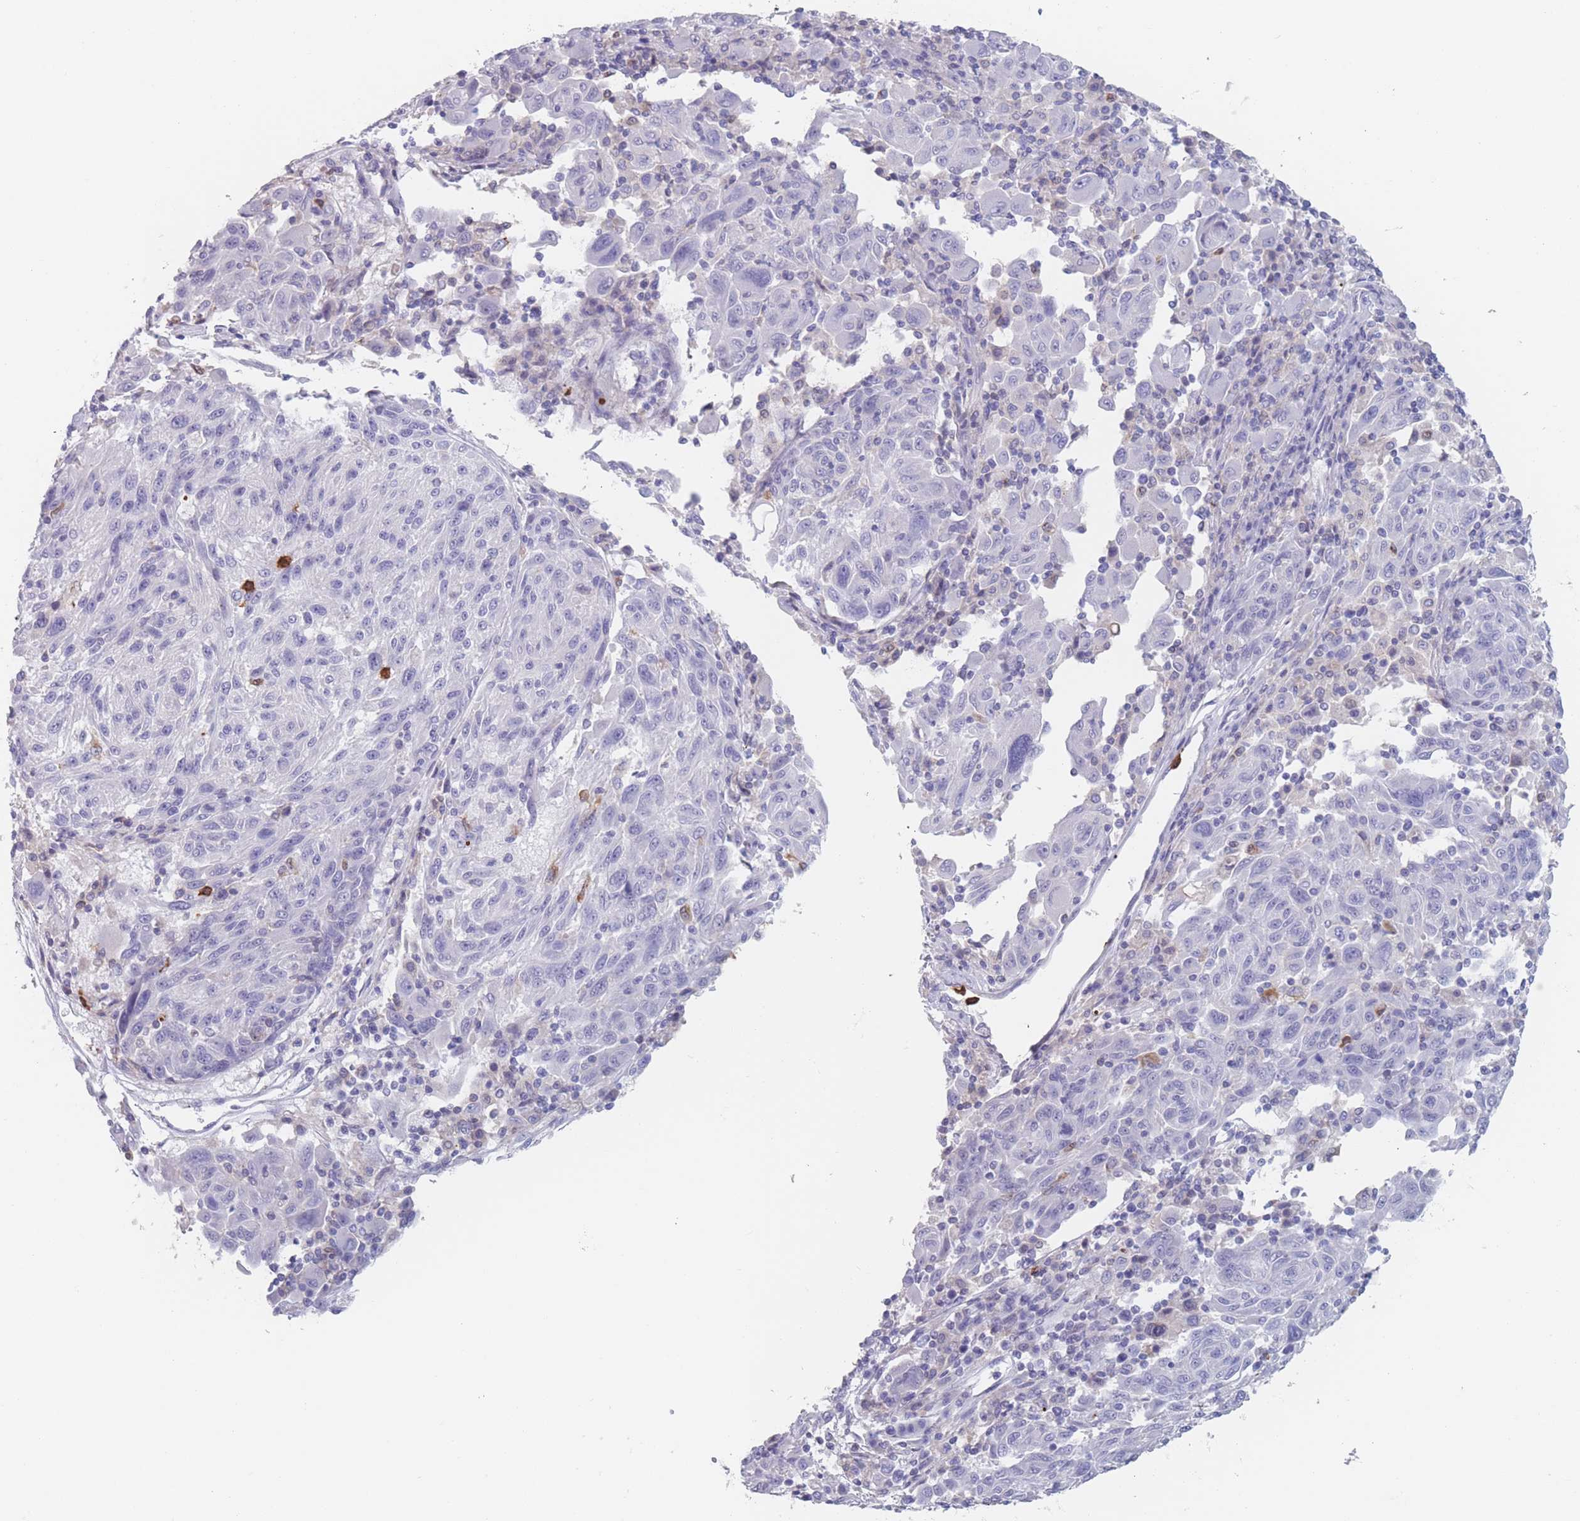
{"staining": {"intensity": "negative", "quantity": "none", "location": "none"}, "tissue": "melanoma", "cell_type": "Tumor cells", "image_type": "cancer", "snomed": [{"axis": "morphology", "description": "Malignant melanoma, NOS"}, {"axis": "topography", "description": "Skin"}], "caption": "Human melanoma stained for a protein using IHC exhibits no expression in tumor cells.", "gene": "ATP1A3", "patient": {"sex": "male", "age": 53}}